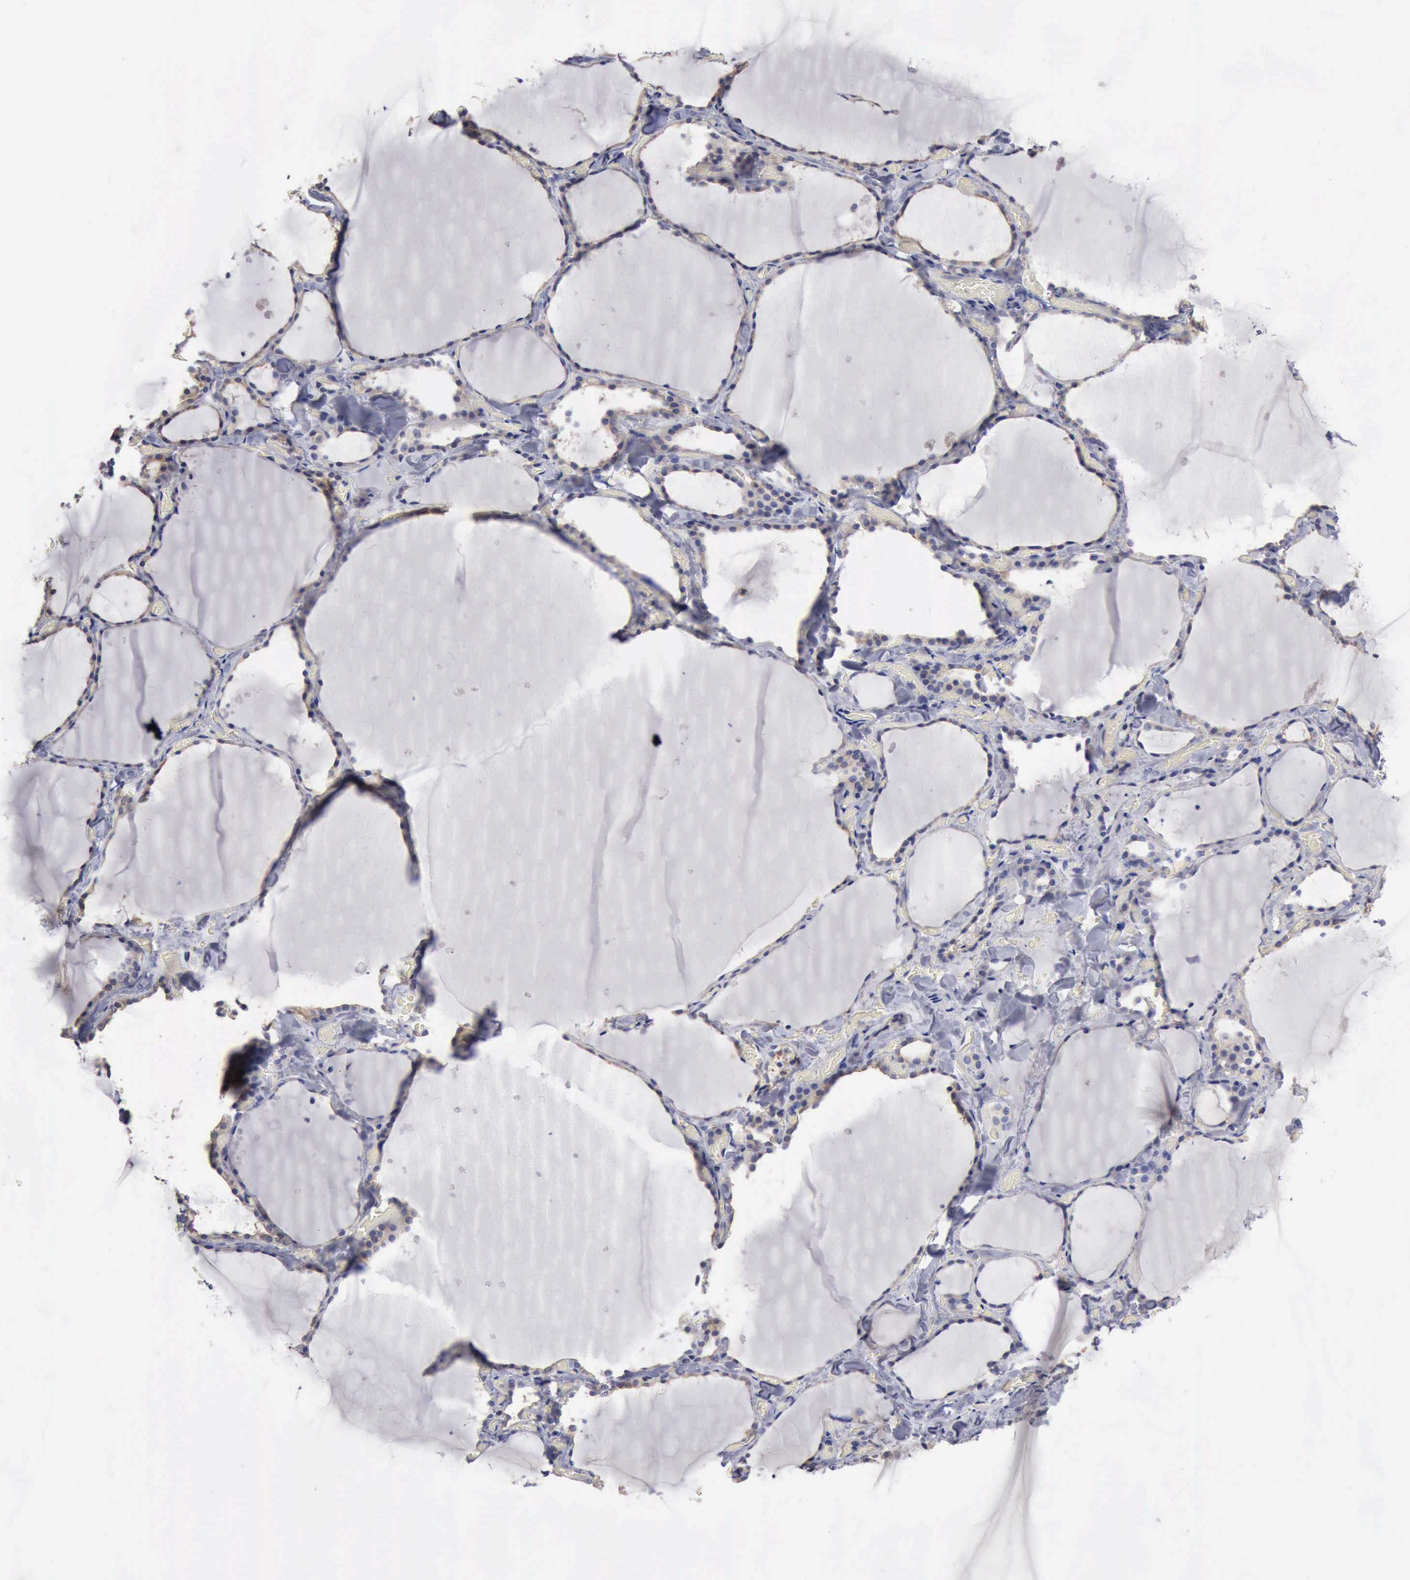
{"staining": {"intensity": "moderate", "quantity": ">75%", "location": "cytoplasmic/membranous"}, "tissue": "thyroid gland", "cell_type": "Glandular cells", "image_type": "normal", "snomed": [{"axis": "morphology", "description": "Normal tissue, NOS"}, {"axis": "topography", "description": "Thyroid gland"}], "caption": "Normal thyroid gland shows moderate cytoplasmic/membranous staining in approximately >75% of glandular cells, visualized by immunohistochemistry. The staining was performed using DAB, with brown indicating positive protein expression. Nuclei are stained blue with hematoxylin.", "gene": "PTGS2", "patient": {"sex": "male", "age": 34}}